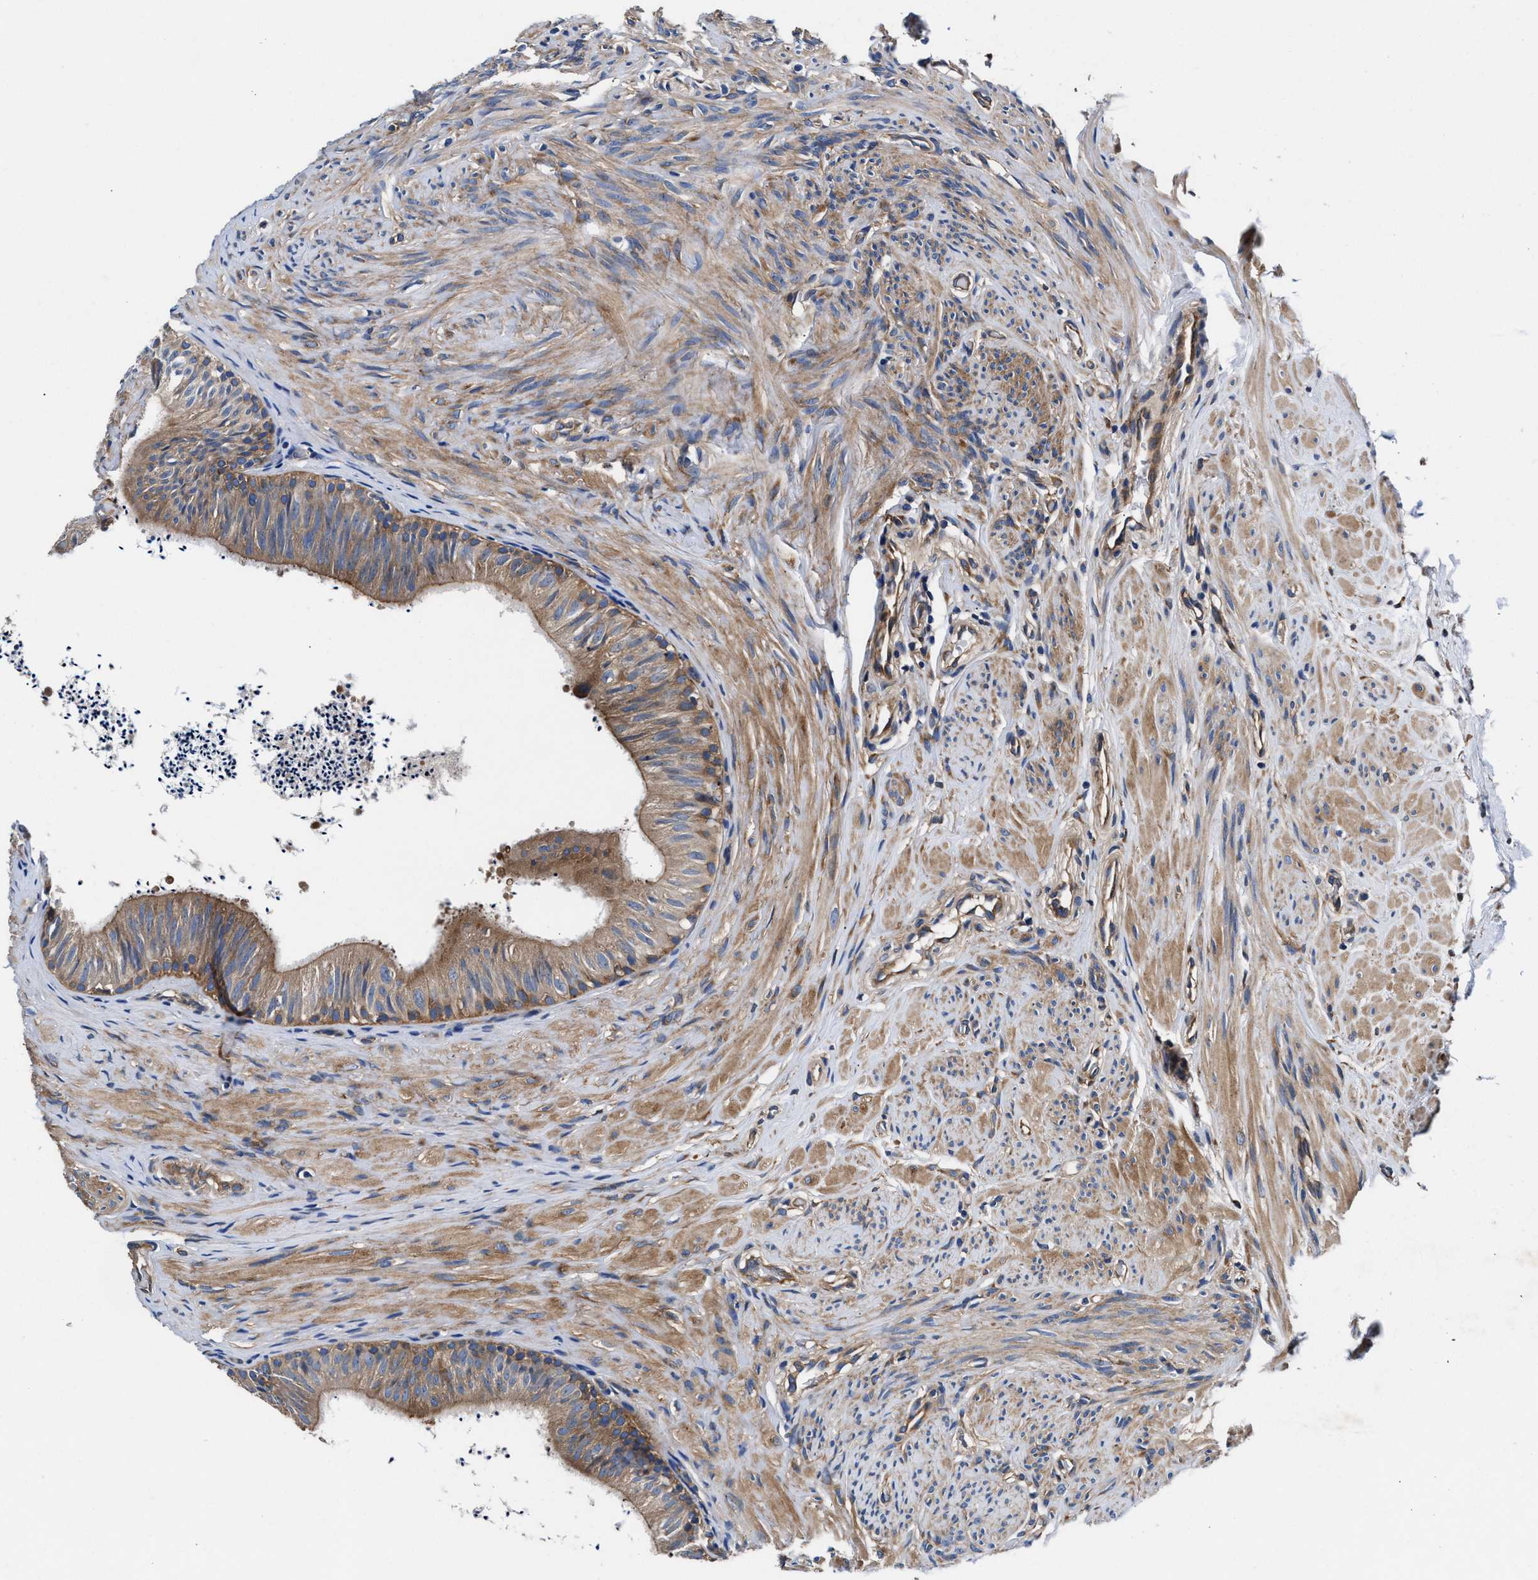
{"staining": {"intensity": "moderate", "quantity": ">75%", "location": "cytoplasmic/membranous"}, "tissue": "epididymis", "cell_type": "Glandular cells", "image_type": "normal", "snomed": [{"axis": "morphology", "description": "Normal tissue, NOS"}, {"axis": "topography", "description": "Epididymis"}], "caption": "Unremarkable epididymis displays moderate cytoplasmic/membranous staining in about >75% of glandular cells (DAB IHC with brightfield microscopy, high magnification)..", "gene": "SH3GL1", "patient": {"sex": "male", "age": 56}}